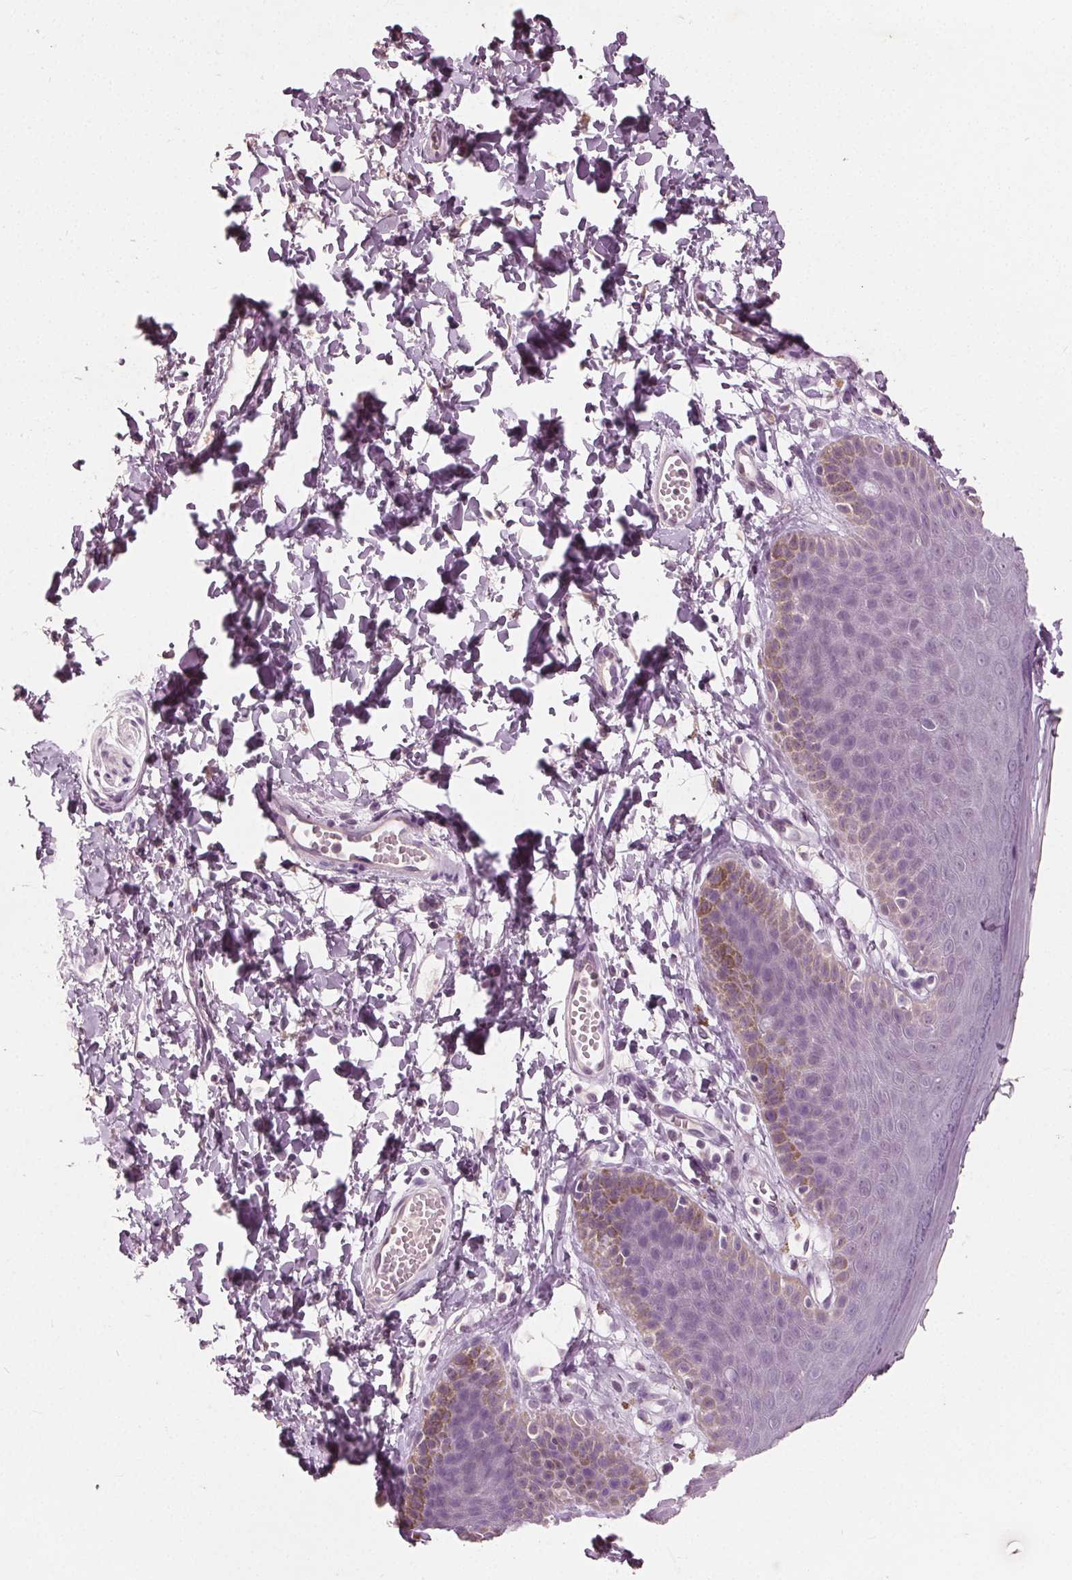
{"staining": {"intensity": "negative", "quantity": "none", "location": "none"}, "tissue": "skin", "cell_type": "Epidermal cells", "image_type": "normal", "snomed": [{"axis": "morphology", "description": "Normal tissue, NOS"}, {"axis": "topography", "description": "Anal"}], "caption": "Immunohistochemistry photomicrograph of normal skin stained for a protein (brown), which demonstrates no staining in epidermal cells.", "gene": "TKFC", "patient": {"sex": "male", "age": 53}}